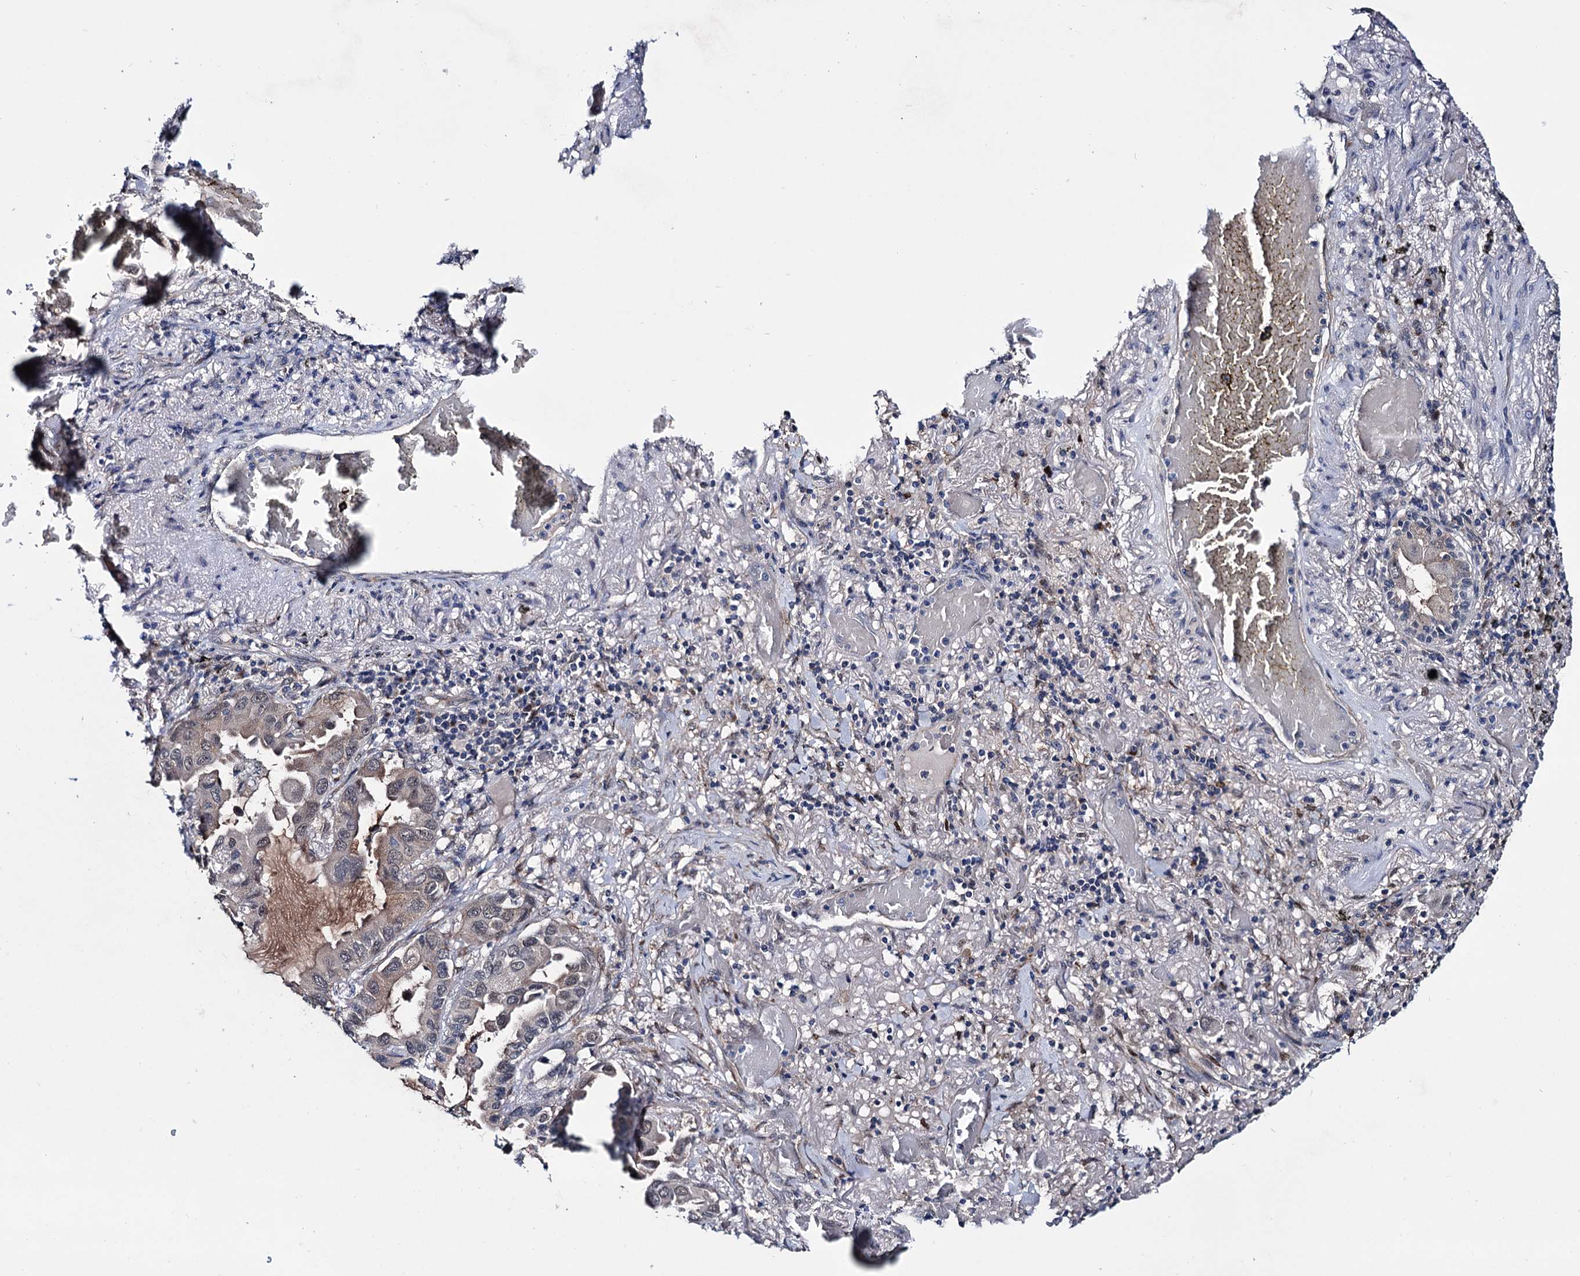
{"staining": {"intensity": "negative", "quantity": "none", "location": "none"}, "tissue": "lung cancer", "cell_type": "Tumor cells", "image_type": "cancer", "snomed": [{"axis": "morphology", "description": "Adenocarcinoma, NOS"}, {"axis": "topography", "description": "Lung"}], "caption": "Immunohistochemical staining of human lung cancer displays no significant positivity in tumor cells.", "gene": "EYA4", "patient": {"sex": "male", "age": 64}}